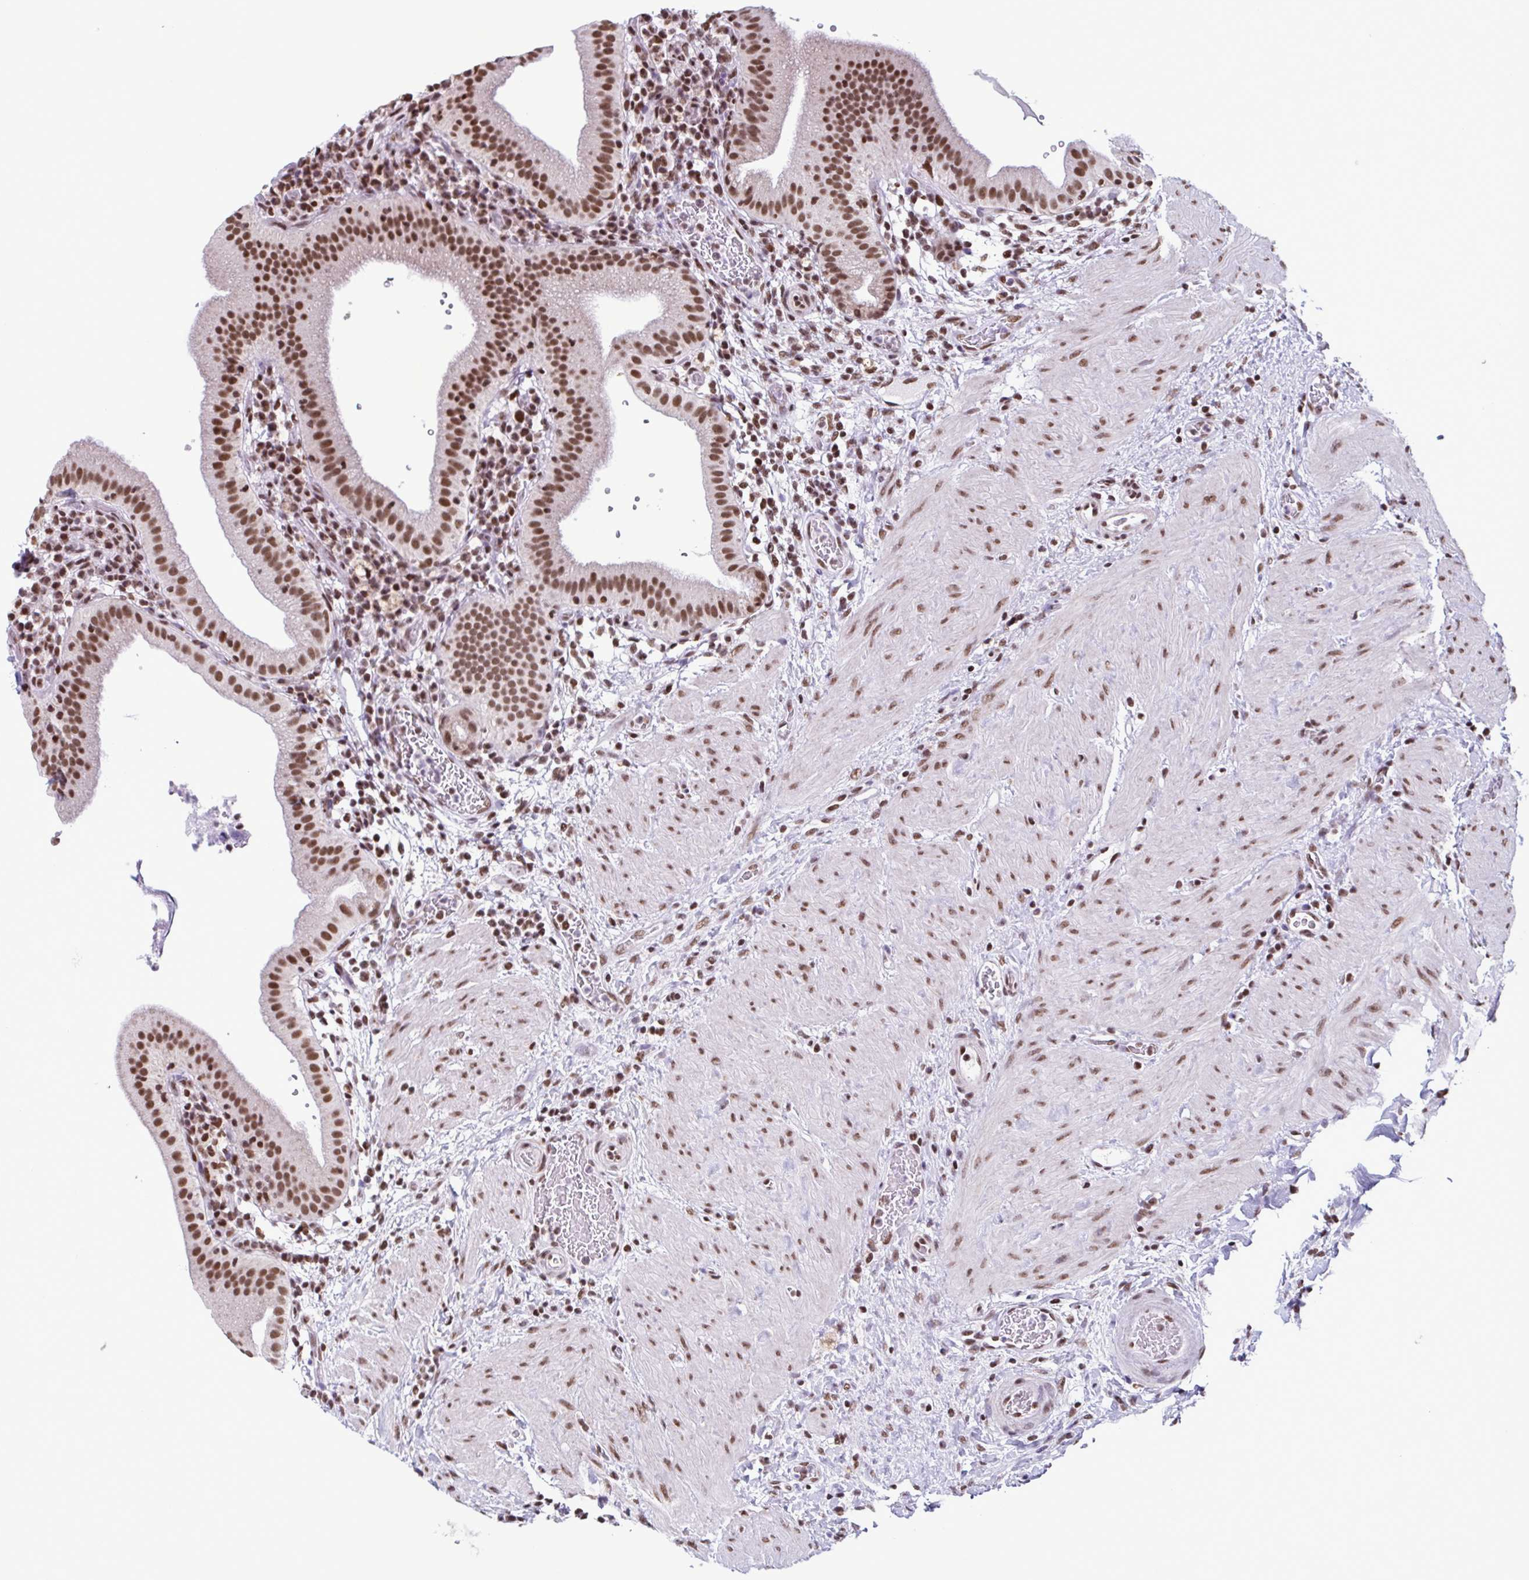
{"staining": {"intensity": "moderate", "quantity": ">75%", "location": "nuclear"}, "tissue": "gallbladder", "cell_type": "Glandular cells", "image_type": "normal", "snomed": [{"axis": "morphology", "description": "Normal tissue, NOS"}, {"axis": "topography", "description": "Gallbladder"}], "caption": "The photomicrograph exhibits staining of unremarkable gallbladder, revealing moderate nuclear protein expression (brown color) within glandular cells.", "gene": "TIMM21", "patient": {"sex": "male", "age": 26}}